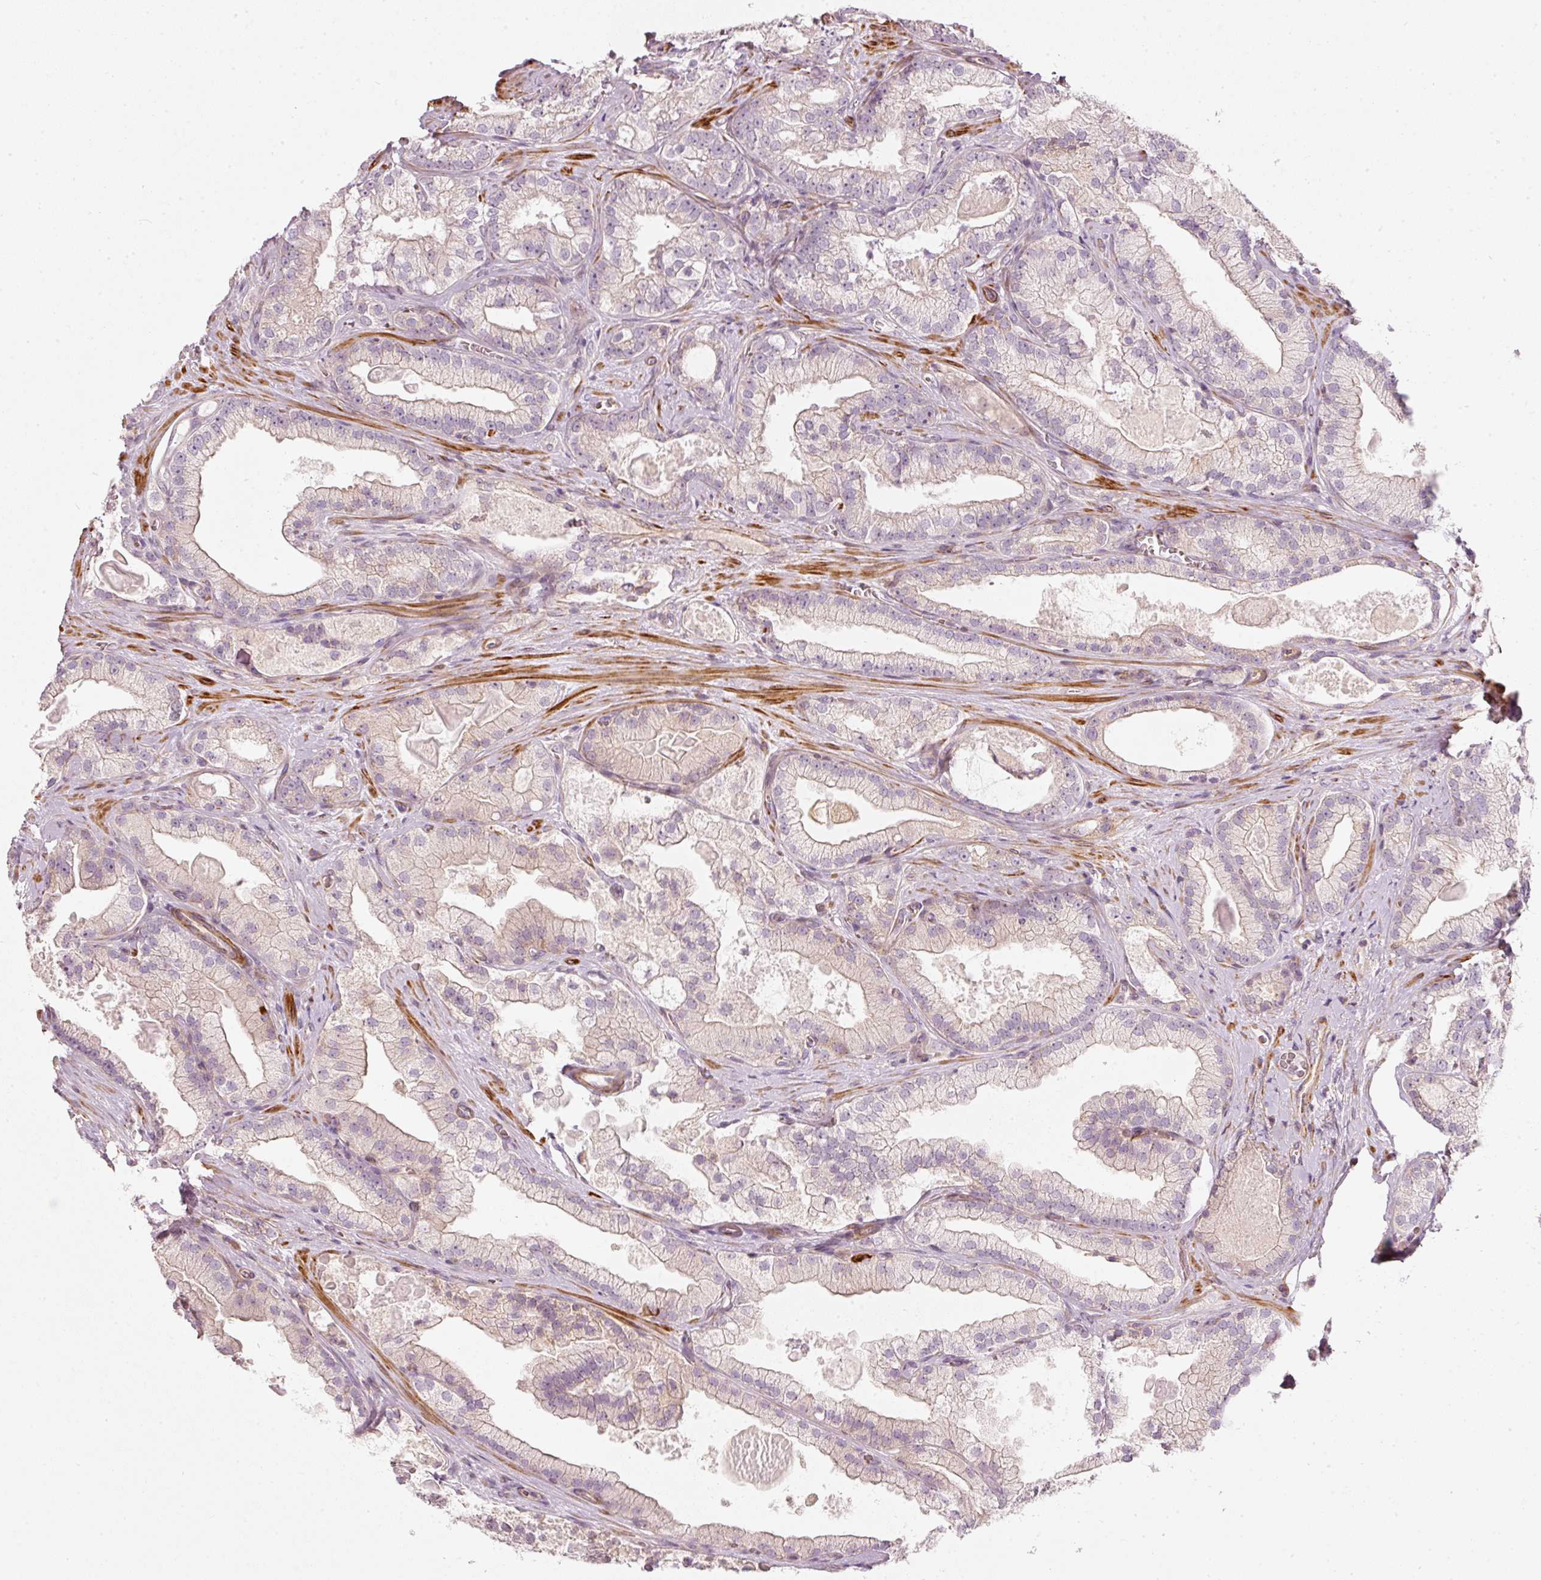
{"staining": {"intensity": "negative", "quantity": "none", "location": "none"}, "tissue": "prostate cancer", "cell_type": "Tumor cells", "image_type": "cancer", "snomed": [{"axis": "morphology", "description": "Adenocarcinoma, High grade"}, {"axis": "topography", "description": "Prostate"}], "caption": "High magnification brightfield microscopy of prostate high-grade adenocarcinoma stained with DAB (3,3'-diaminobenzidine) (brown) and counterstained with hematoxylin (blue): tumor cells show no significant staining.", "gene": "KCNQ1", "patient": {"sex": "male", "age": 68}}